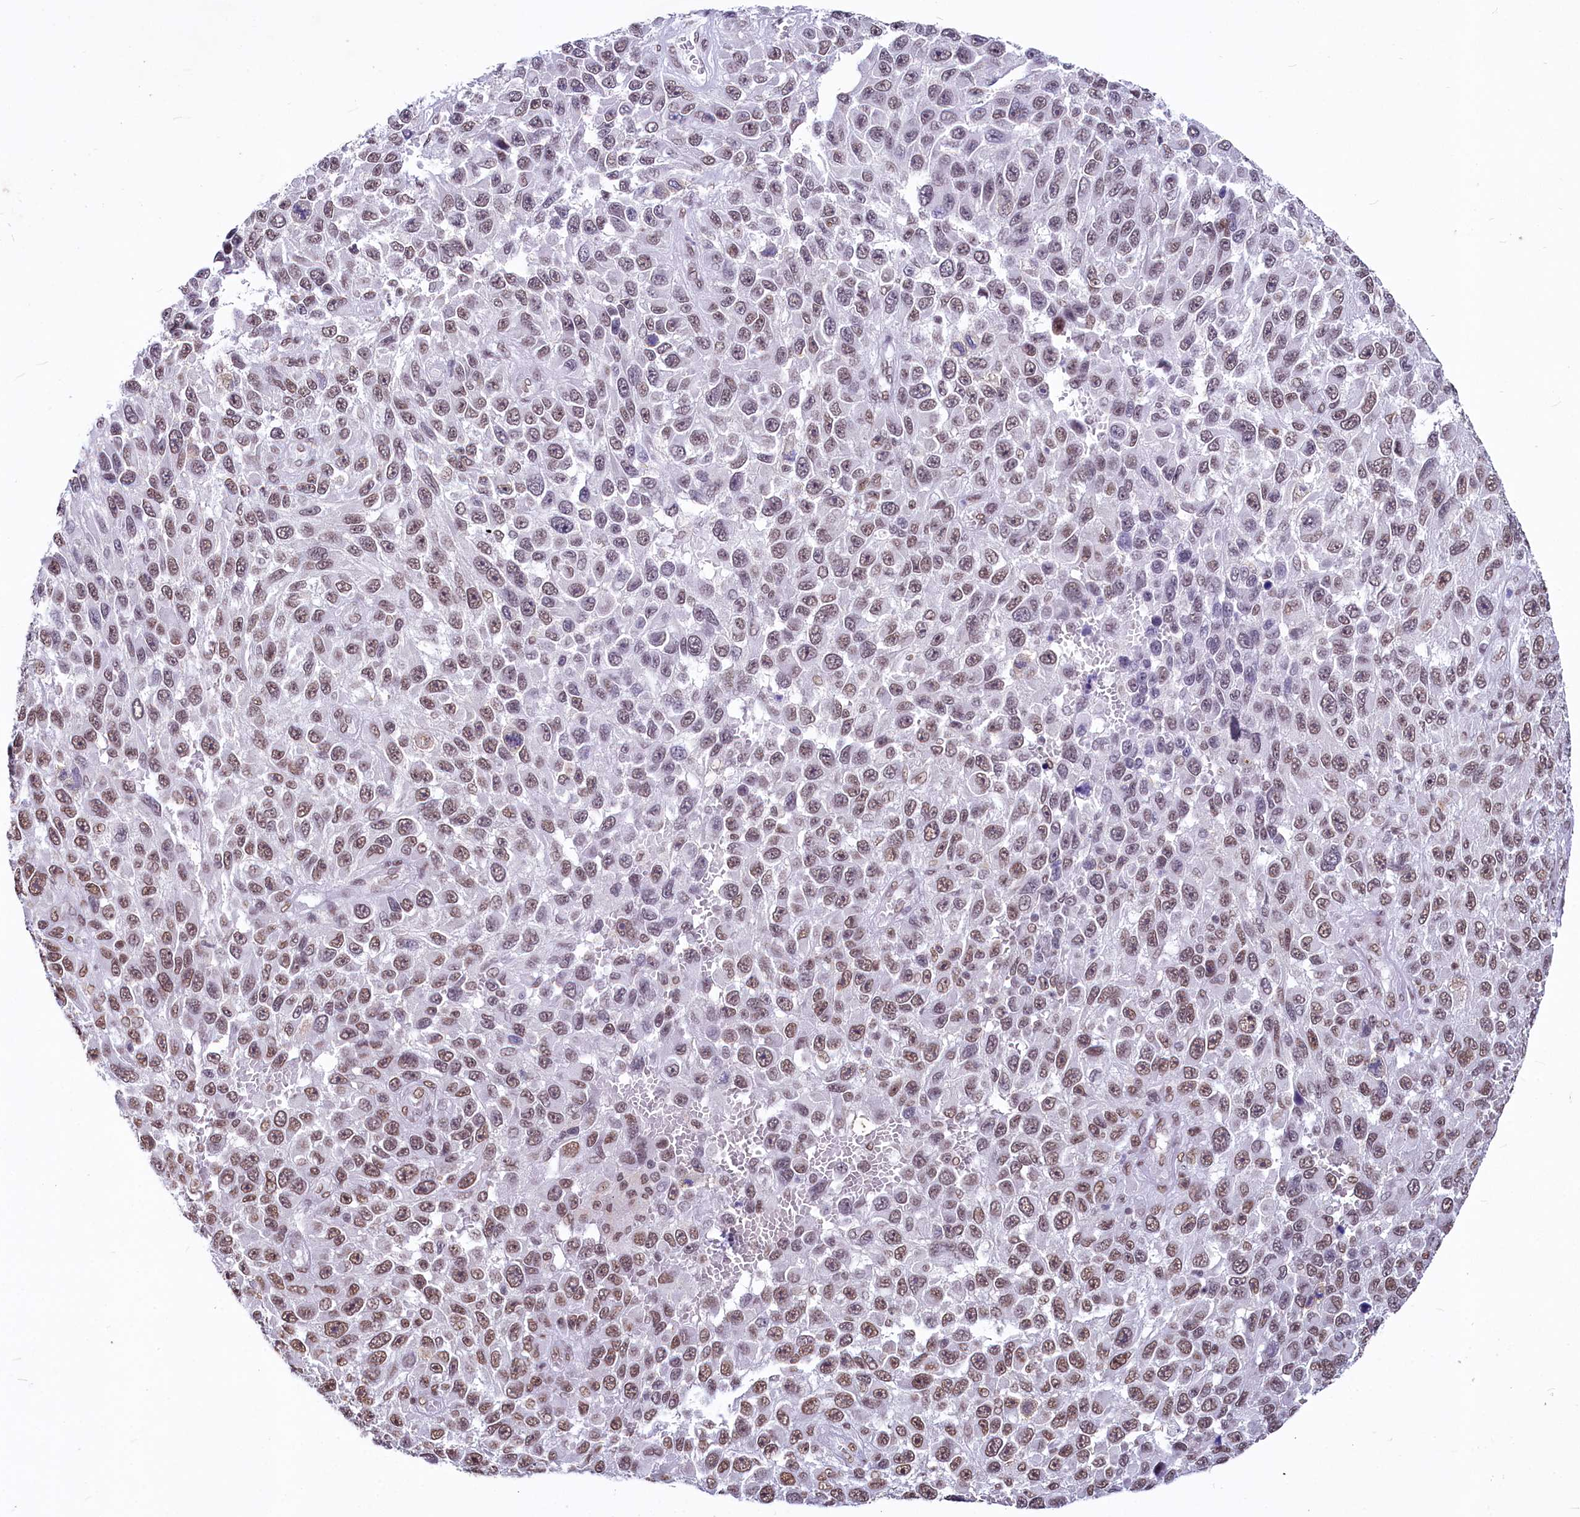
{"staining": {"intensity": "moderate", "quantity": ">75%", "location": "nuclear"}, "tissue": "melanoma", "cell_type": "Tumor cells", "image_type": "cancer", "snomed": [{"axis": "morphology", "description": "Normal tissue, NOS"}, {"axis": "morphology", "description": "Malignant melanoma, NOS"}, {"axis": "topography", "description": "Skin"}], "caption": "Melanoma stained with DAB immunohistochemistry reveals medium levels of moderate nuclear staining in approximately >75% of tumor cells.", "gene": "PARPBP", "patient": {"sex": "female", "age": 96}}